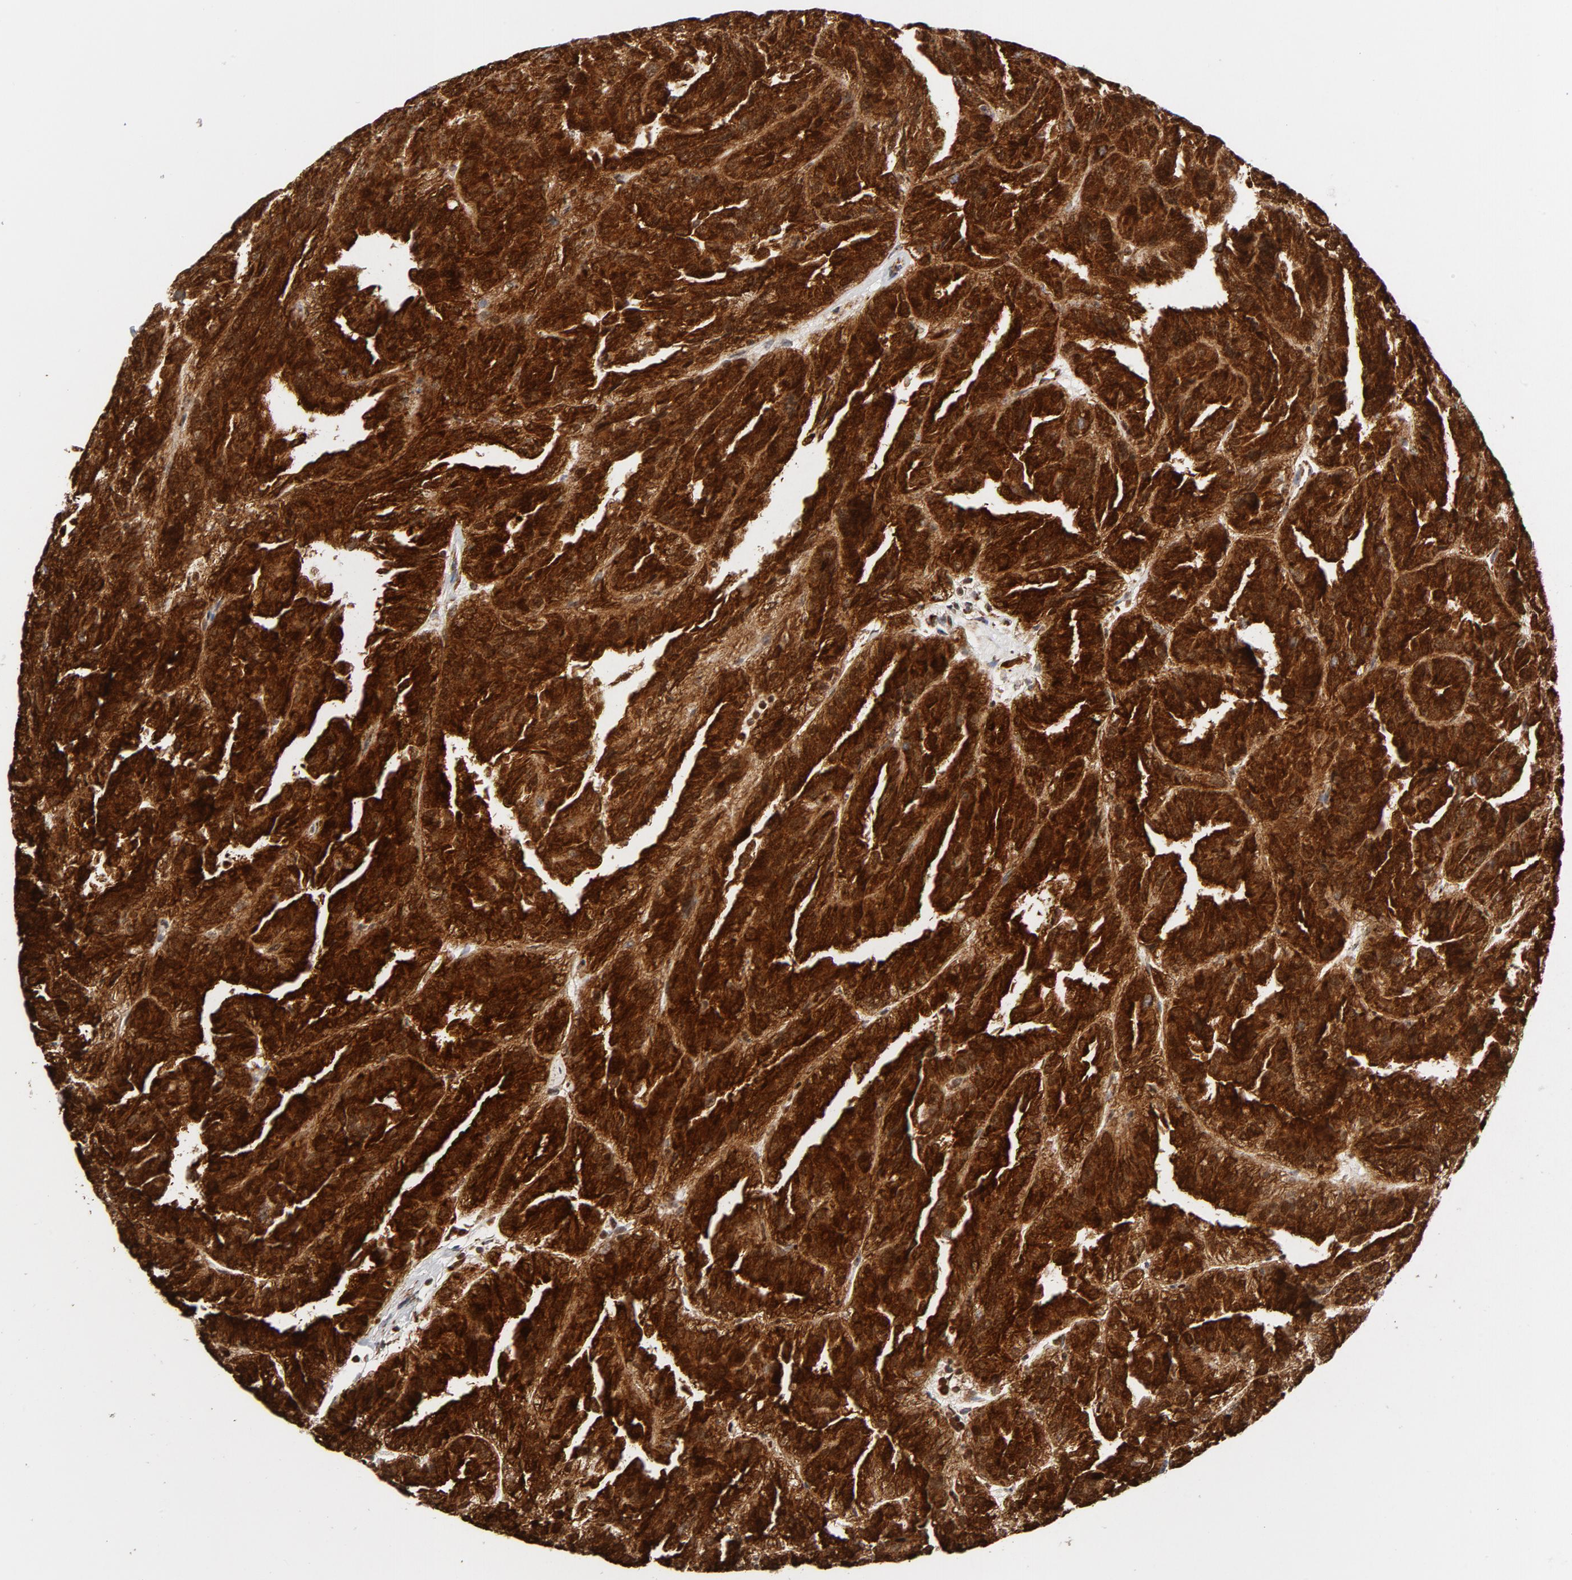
{"staining": {"intensity": "strong", "quantity": ">75%", "location": "cytoplasmic/membranous"}, "tissue": "renal cancer", "cell_type": "Tumor cells", "image_type": "cancer", "snomed": [{"axis": "morphology", "description": "Adenocarcinoma, NOS"}, {"axis": "topography", "description": "Kidney"}], "caption": "Immunohistochemistry (IHC) histopathology image of human renal cancer stained for a protein (brown), which reveals high levels of strong cytoplasmic/membranous expression in about >75% of tumor cells.", "gene": "CYCS", "patient": {"sex": "male", "age": 46}}